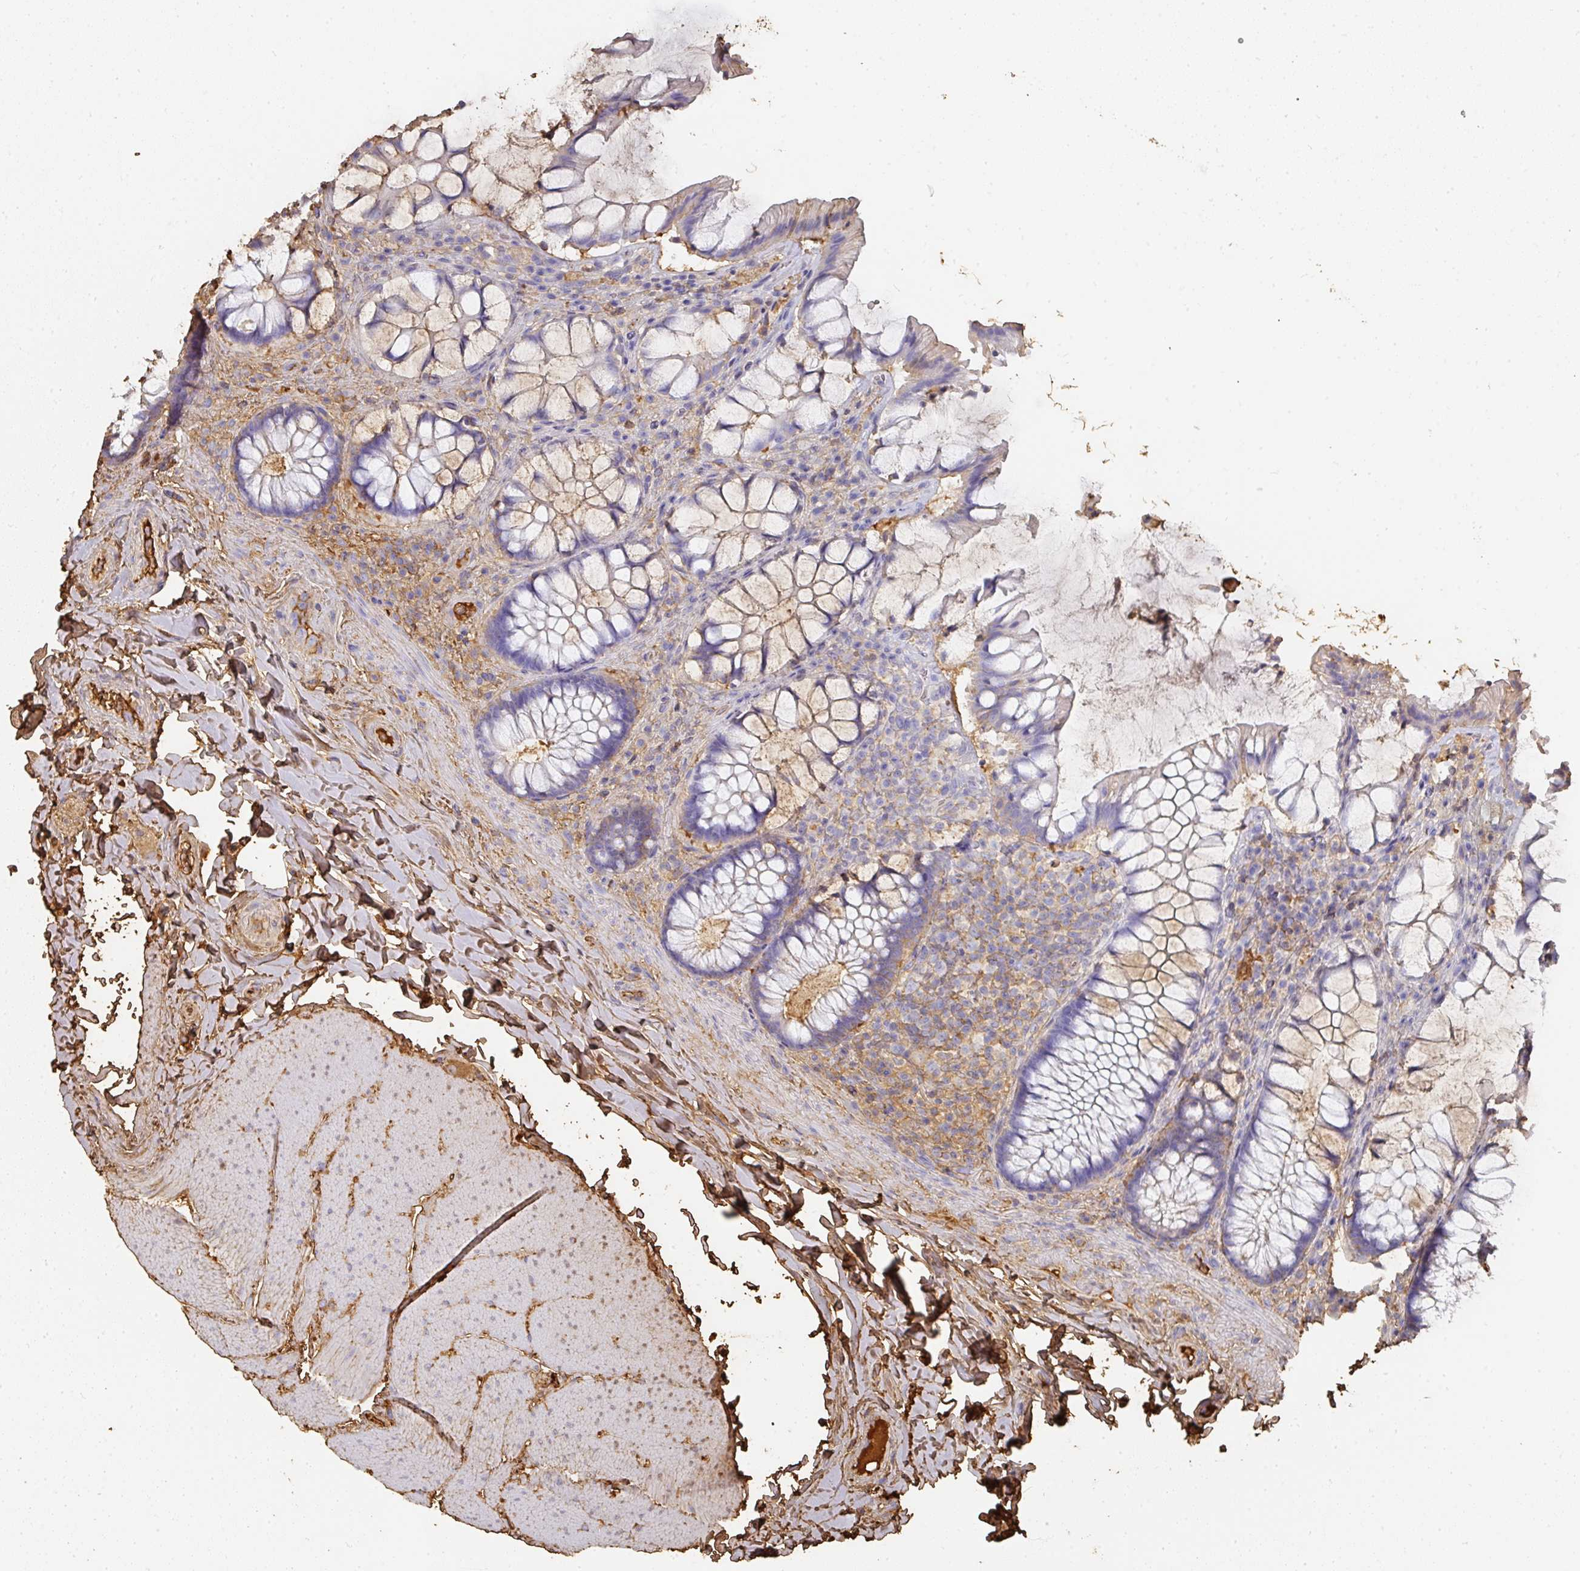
{"staining": {"intensity": "moderate", "quantity": "<25%", "location": "cytoplasmic/membranous"}, "tissue": "rectum", "cell_type": "Glandular cells", "image_type": "normal", "snomed": [{"axis": "morphology", "description": "Normal tissue, NOS"}, {"axis": "topography", "description": "Rectum"}], "caption": "Brown immunohistochemical staining in normal human rectum shows moderate cytoplasmic/membranous positivity in approximately <25% of glandular cells. (DAB = brown stain, brightfield microscopy at high magnification).", "gene": "ALB", "patient": {"sex": "female", "age": 58}}